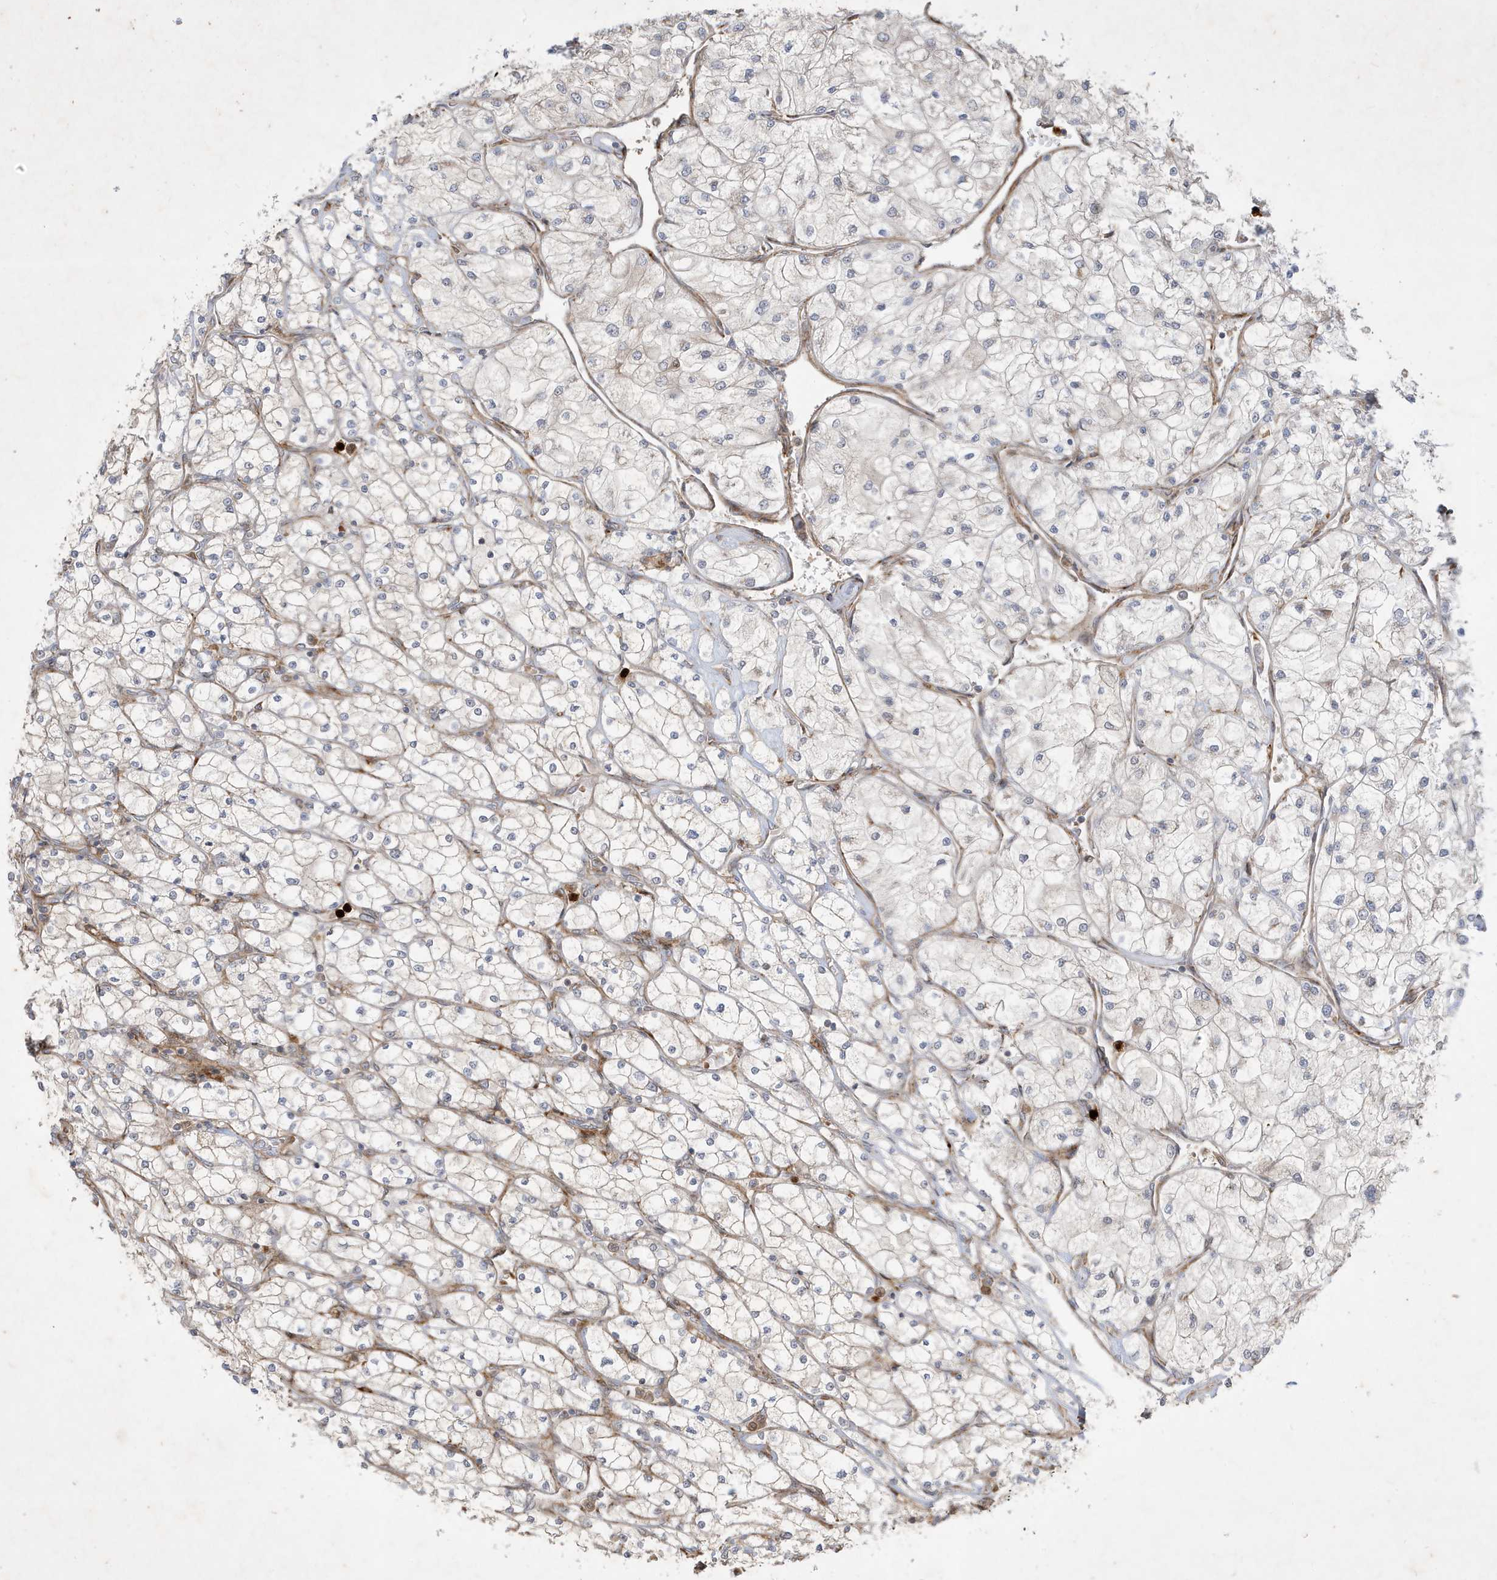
{"staining": {"intensity": "negative", "quantity": "none", "location": "none"}, "tissue": "renal cancer", "cell_type": "Tumor cells", "image_type": "cancer", "snomed": [{"axis": "morphology", "description": "Adenocarcinoma, NOS"}, {"axis": "topography", "description": "Kidney"}], "caption": "Tumor cells show no significant positivity in renal cancer.", "gene": "IFT57", "patient": {"sex": "male", "age": 80}}